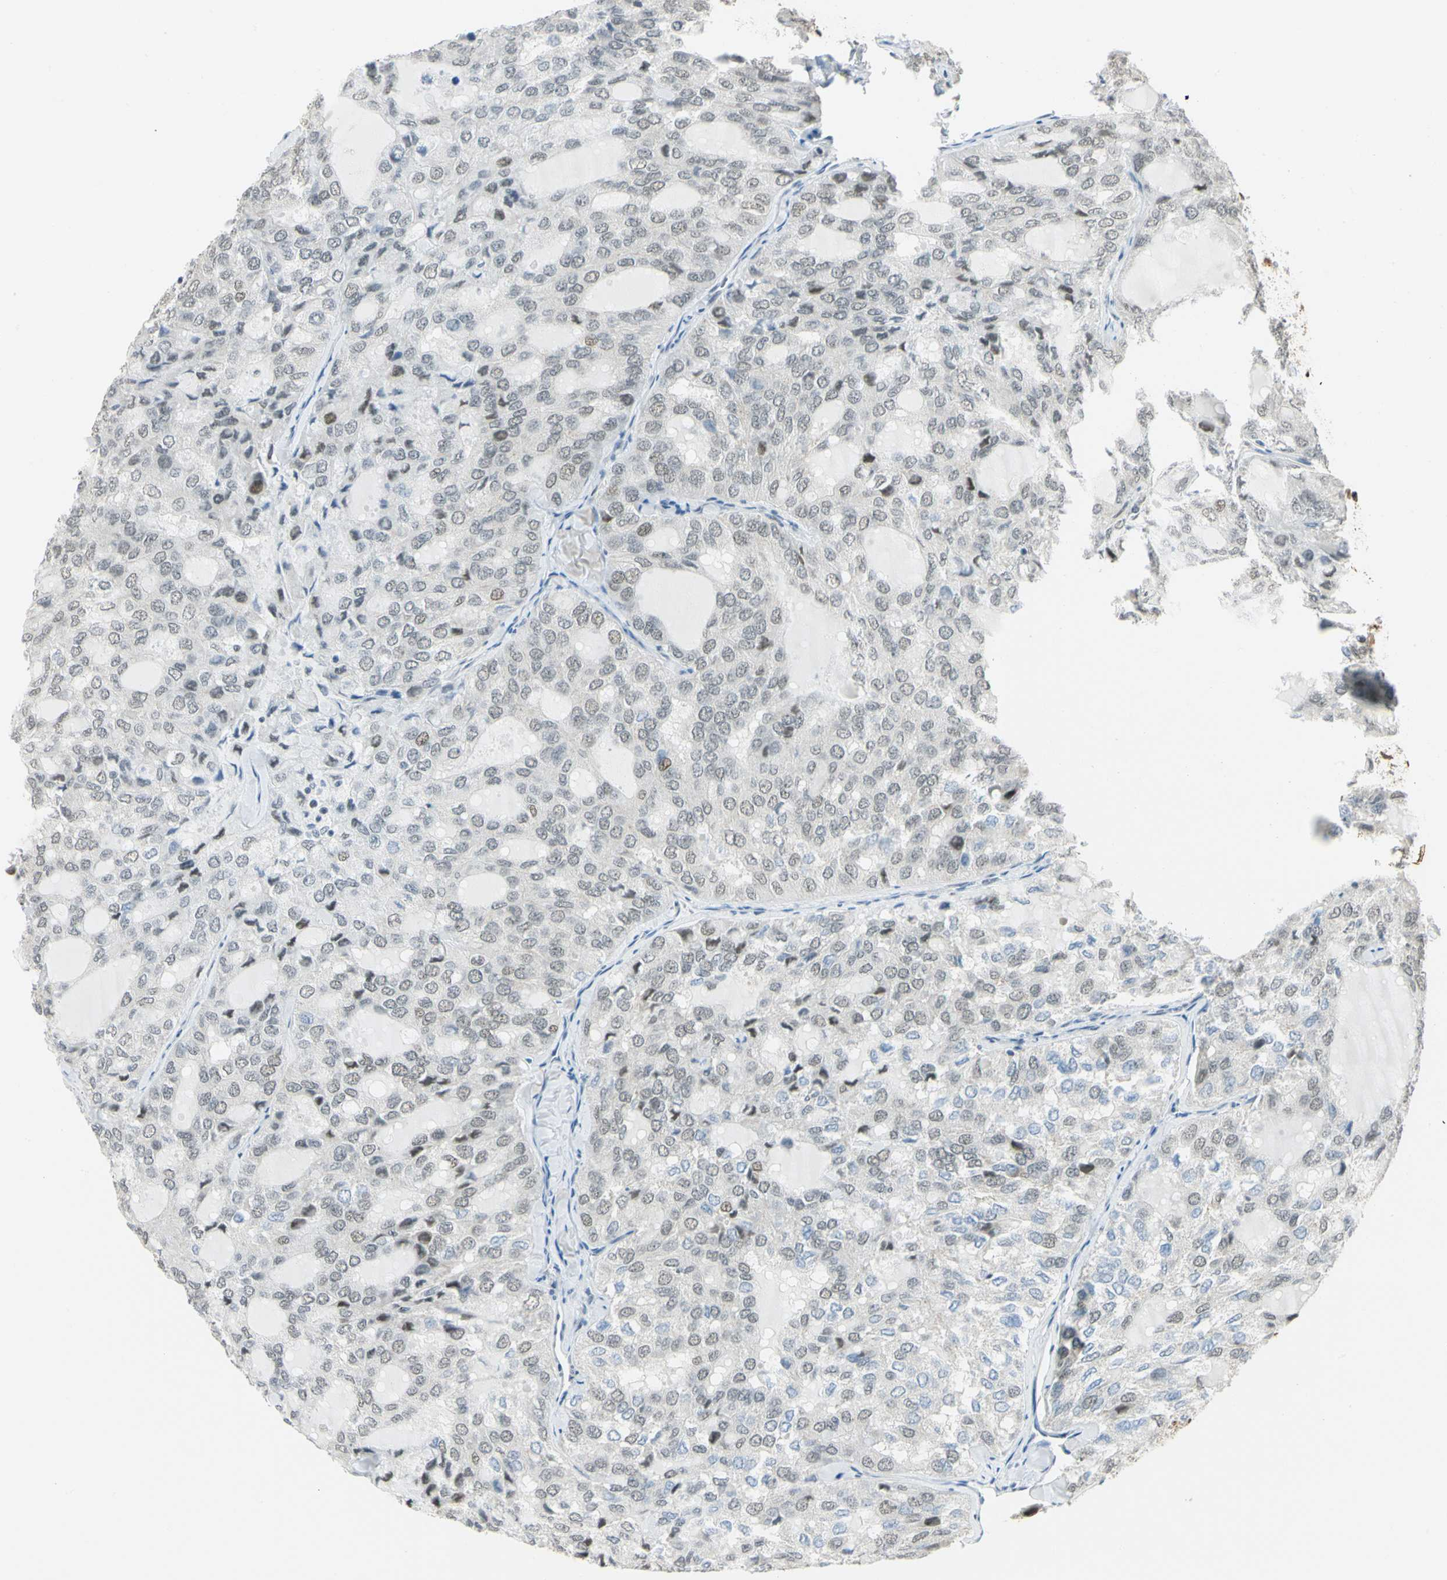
{"staining": {"intensity": "negative", "quantity": "none", "location": "none"}, "tissue": "thyroid cancer", "cell_type": "Tumor cells", "image_type": "cancer", "snomed": [{"axis": "morphology", "description": "Follicular adenoma carcinoma, NOS"}, {"axis": "topography", "description": "Thyroid gland"}], "caption": "Immunohistochemical staining of thyroid cancer reveals no significant positivity in tumor cells.", "gene": "NELFE", "patient": {"sex": "male", "age": 75}}